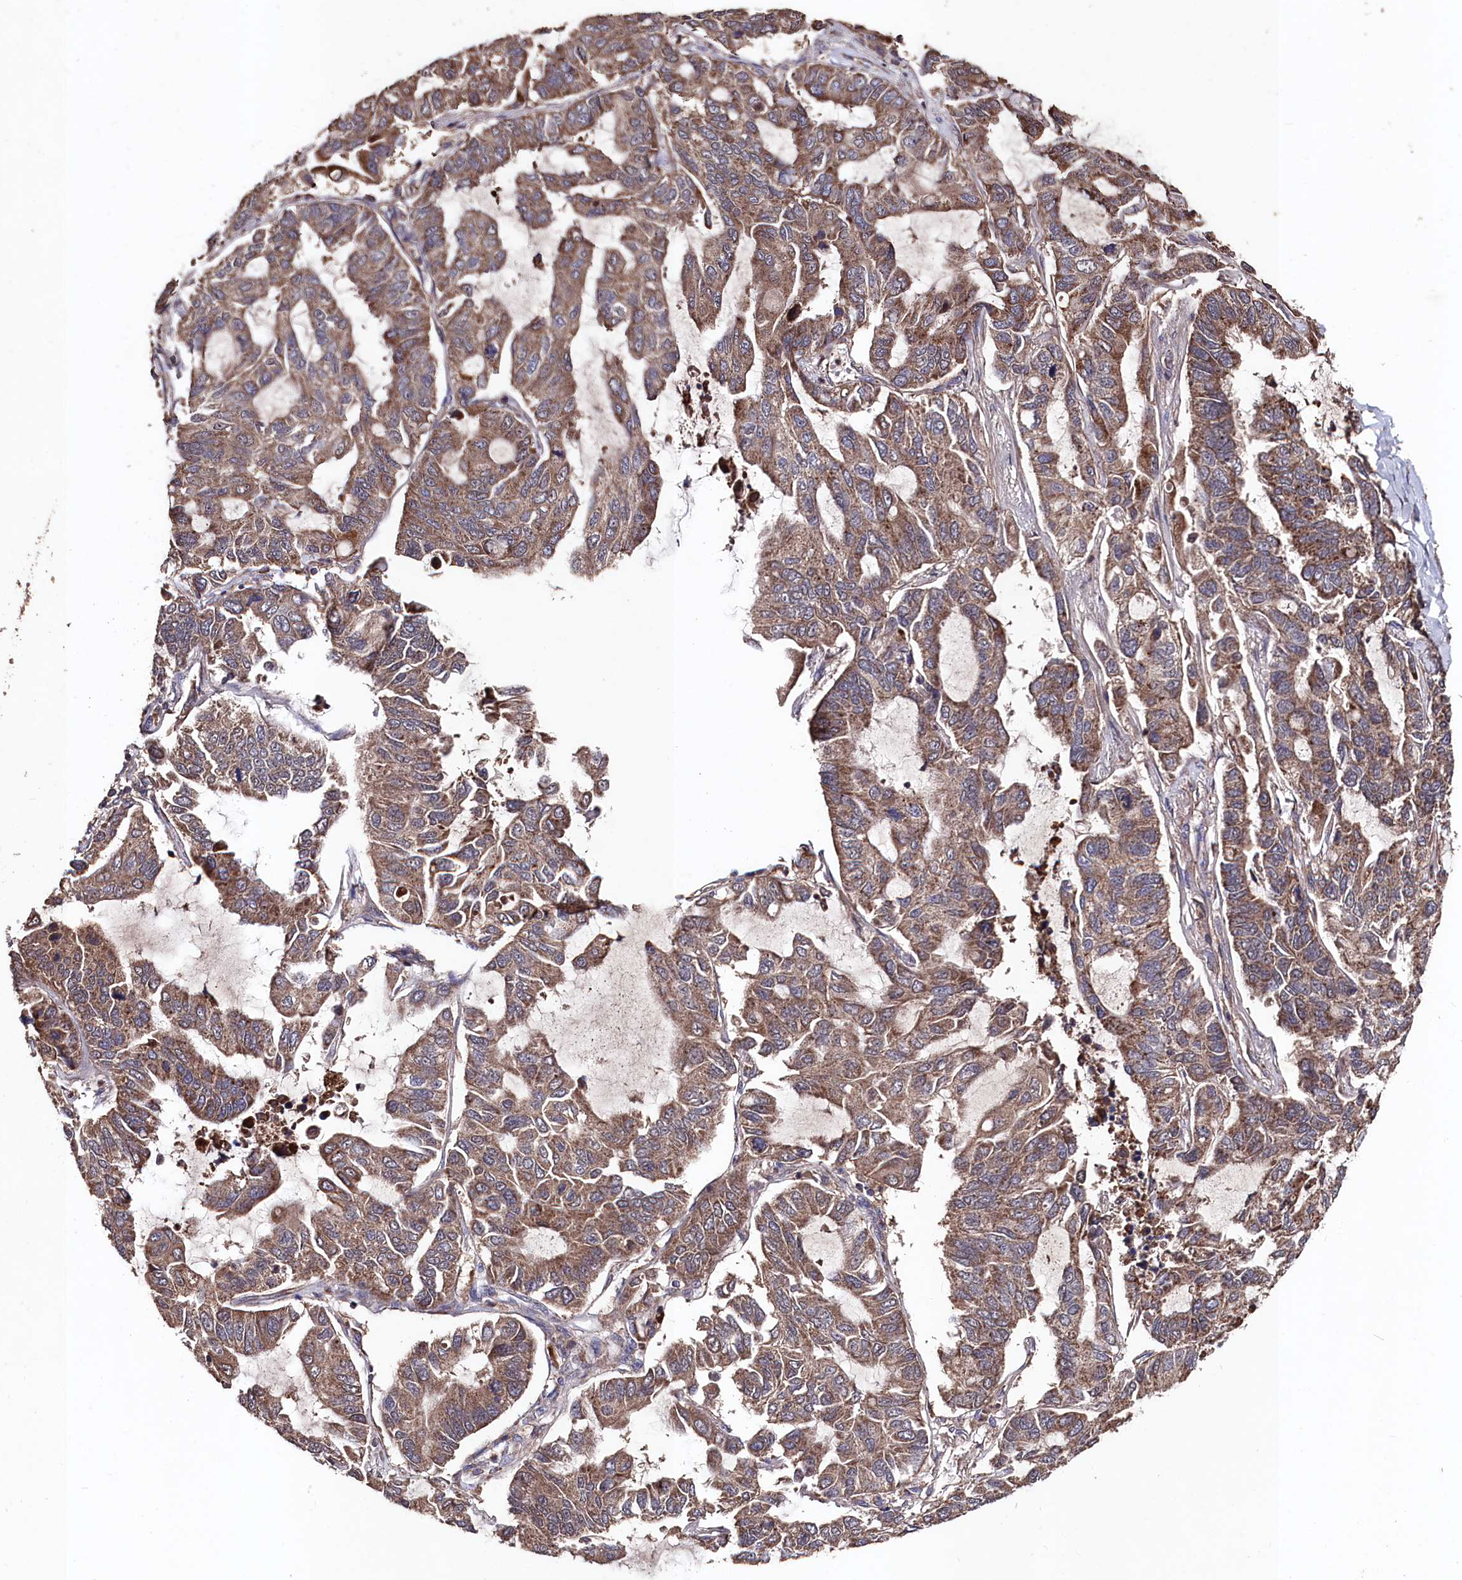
{"staining": {"intensity": "moderate", "quantity": ">75%", "location": "cytoplasmic/membranous"}, "tissue": "lung cancer", "cell_type": "Tumor cells", "image_type": "cancer", "snomed": [{"axis": "morphology", "description": "Adenocarcinoma, NOS"}, {"axis": "topography", "description": "Lung"}], "caption": "Protein staining of adenocarcinoma (lung) tissue displays moderate cytoplasmic/membranous expression in about >75% of tumor cells.", "gene": "MYO1H", "patient": {"sex": "male", "age": 64}}